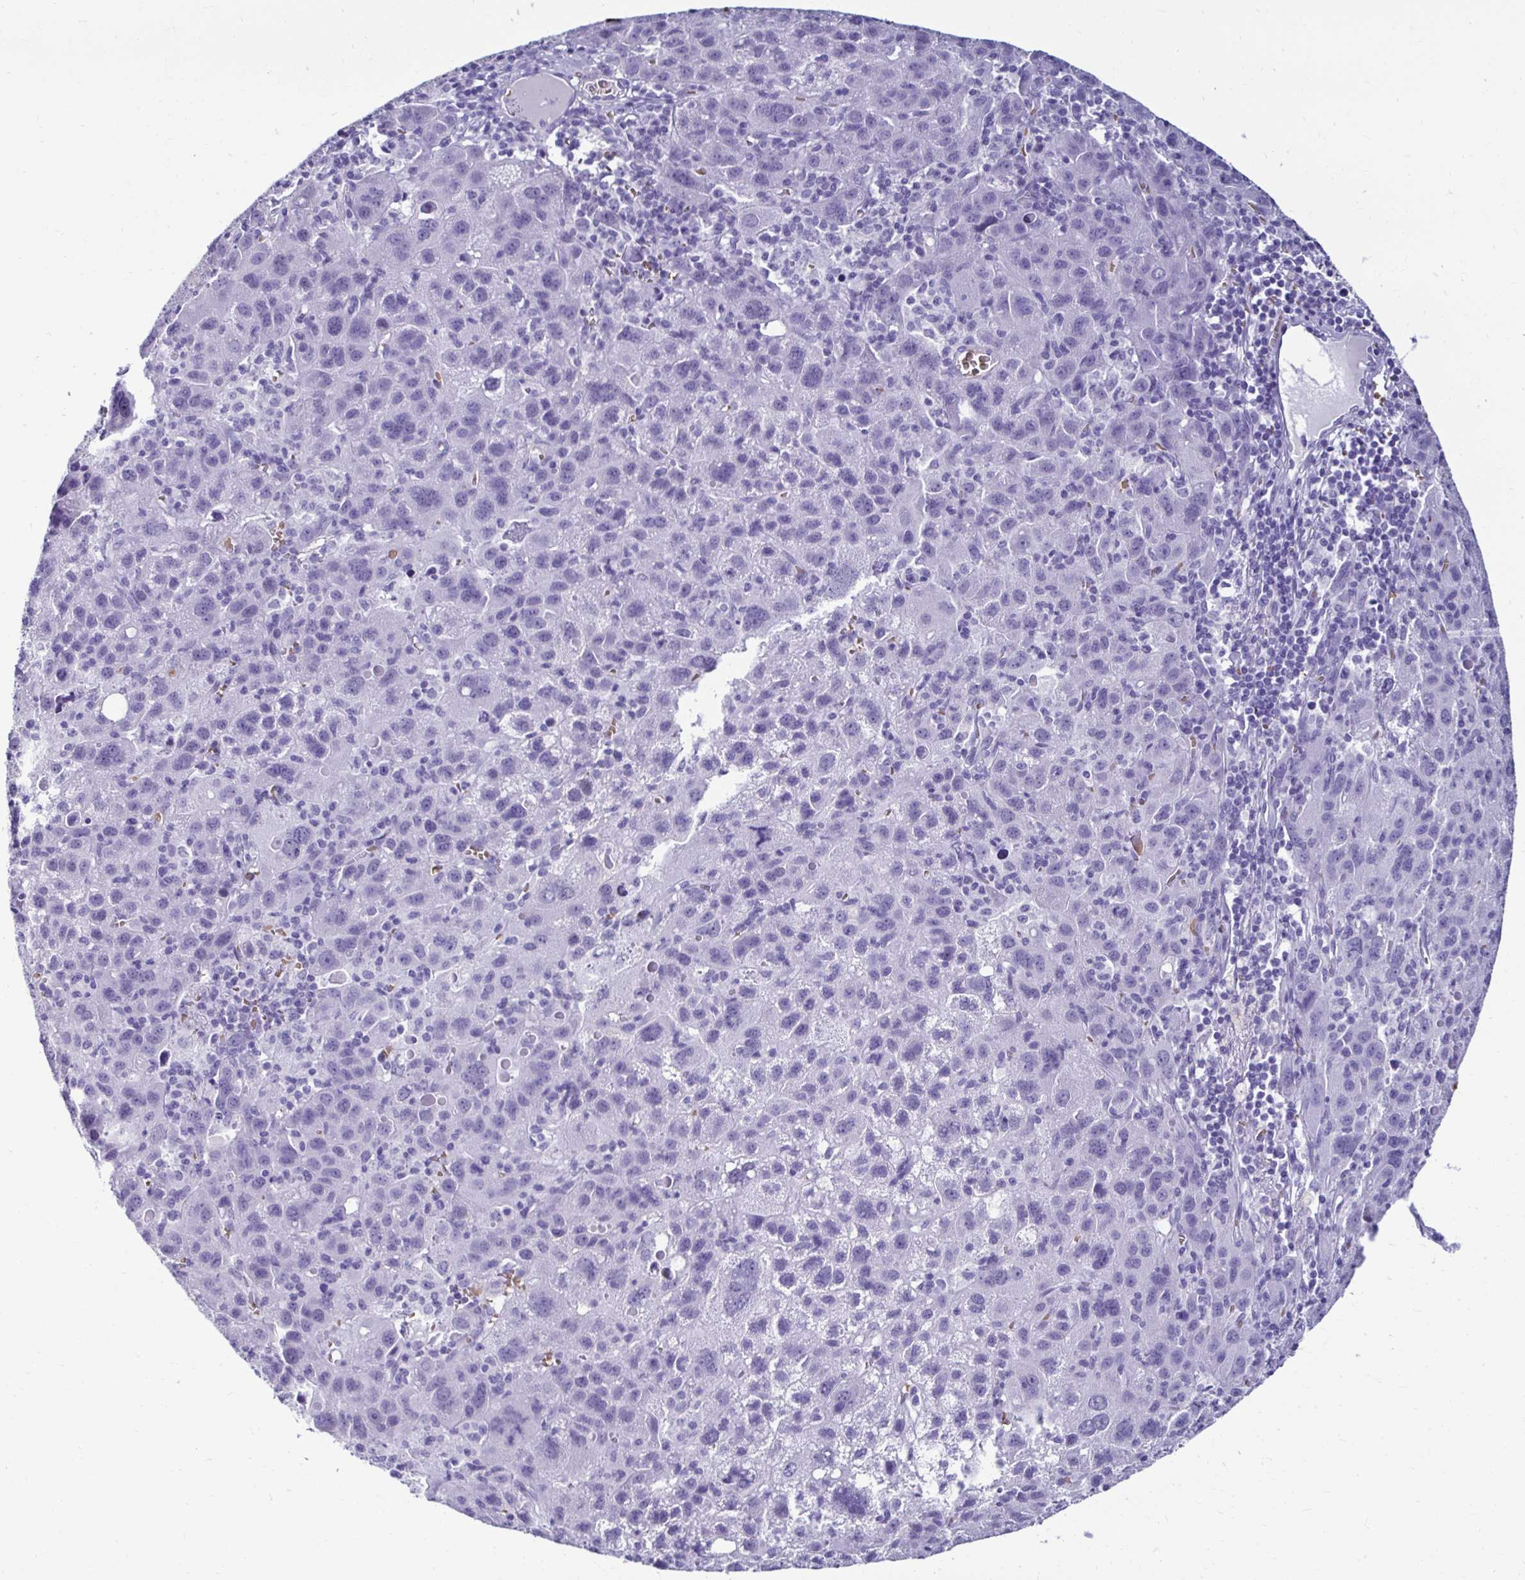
{"staining": {"intensity": "negative", "quantity": "none", "location": "none"}, "tissue": "liver cancer", "cell_type": "Tumor cells", "image_type": "cancer", "snomed": [{"axis": "morphology", "description": "Carcinoma, Hepatocellular, NOS"}, {"axis": "topography", "description": "Liver"}], "caption": "Immunohistochemical staining of hepatocellular carcinoma (liver) shows no significant expression in tumor cells.", "gene": "RHBDL3", "patient": {"sex": "female", "age": 77}}